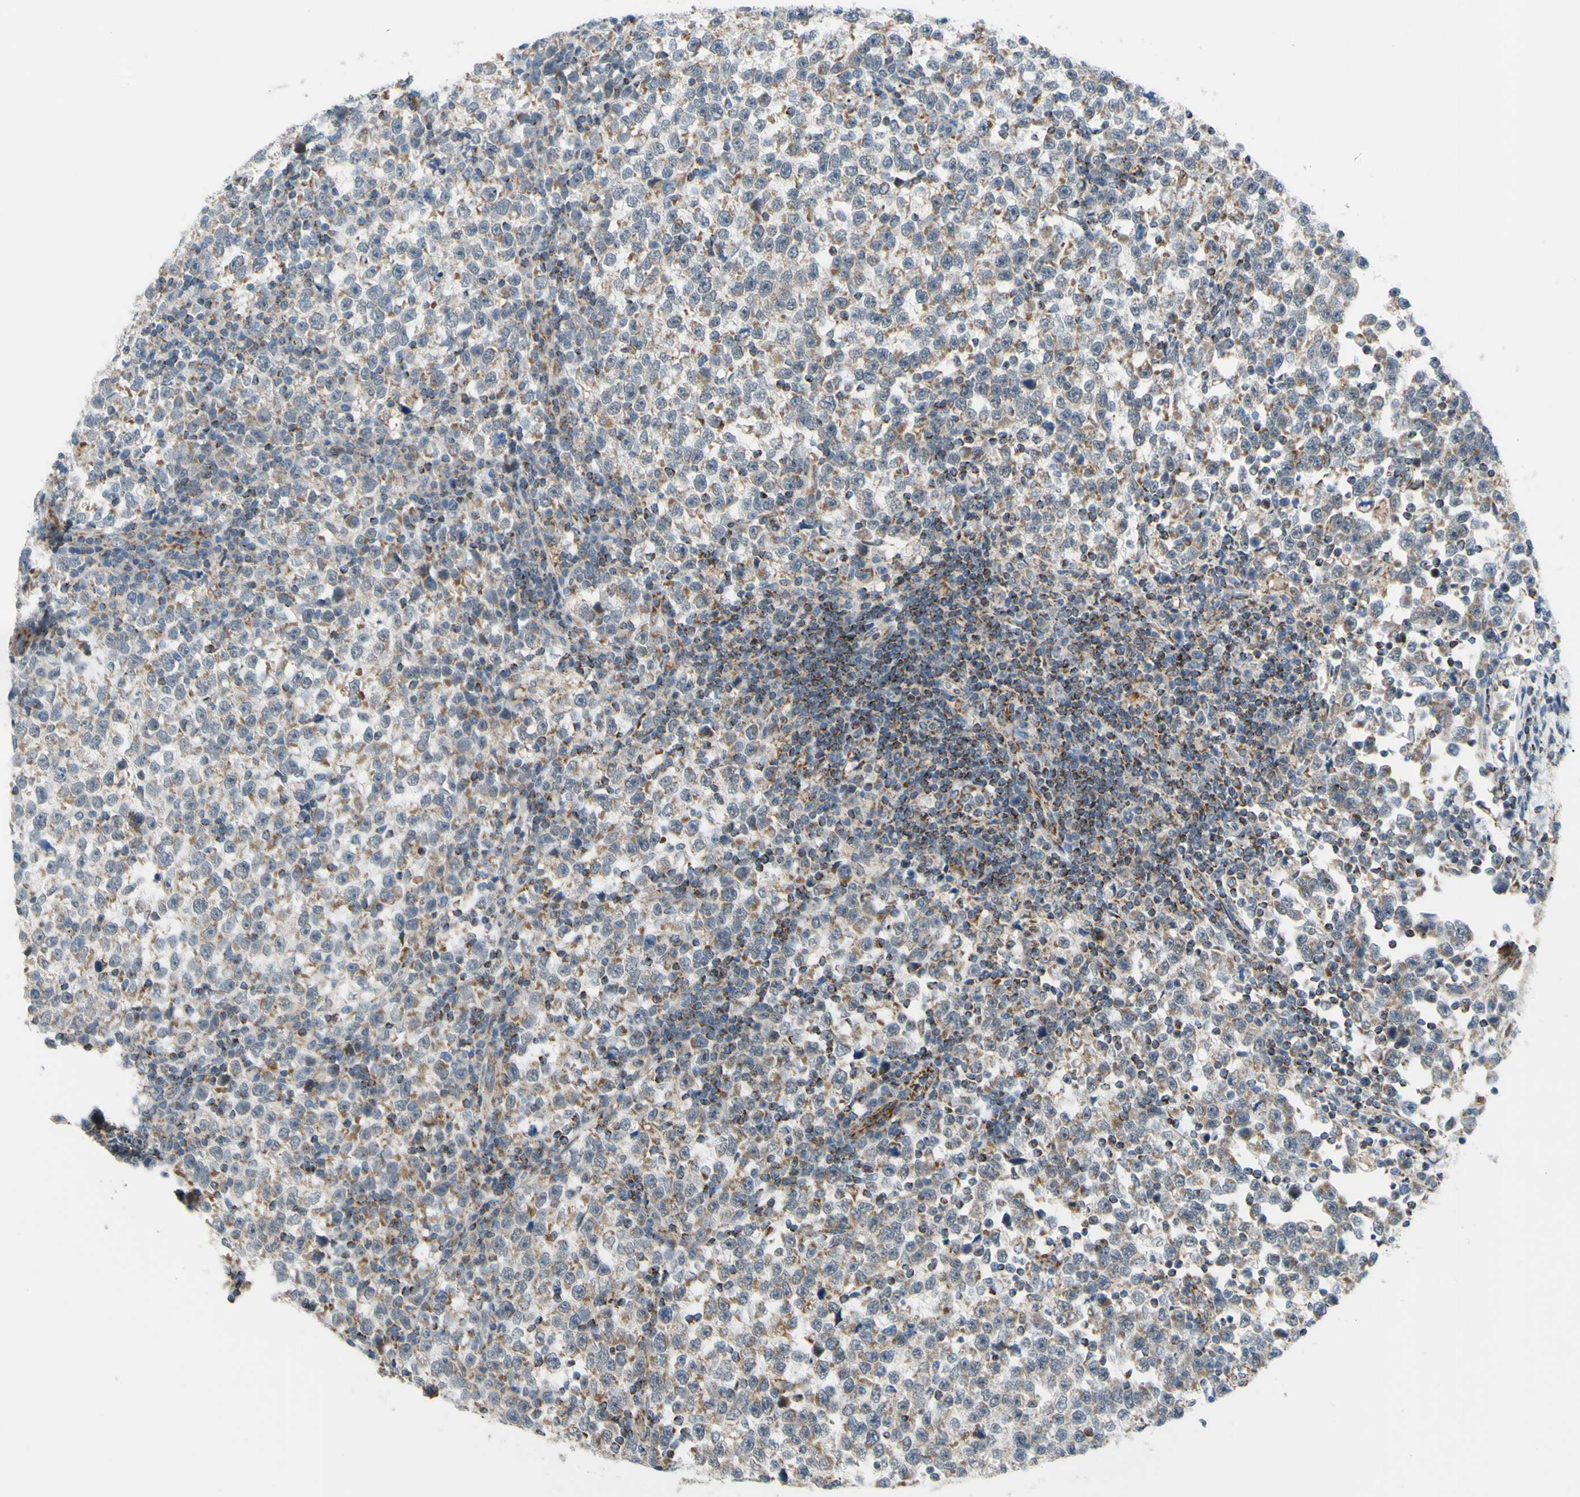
{"staining": {"intensity": "weak", "quantity": "<25%", "location": "cytoplasmic/membranous"}, "tissue": "testis cancer", "cell_type": "Tumor cells", "image_type": "cancer", "snomed": [{"axis": "morphology", "description": "Seminoma, NOS"}, {"axis": "topography", "description": "Testis"}], "caption": "A micrograph of human seminoma (testis) is negative for staining in tumor cells. (Stains: DAB IHC with hematoxylin counter stain, Microscopy: brightfield microscopy at high magnification).", "gene": "GLT8D1", "patient": {"sex": "male", "age": 43}}